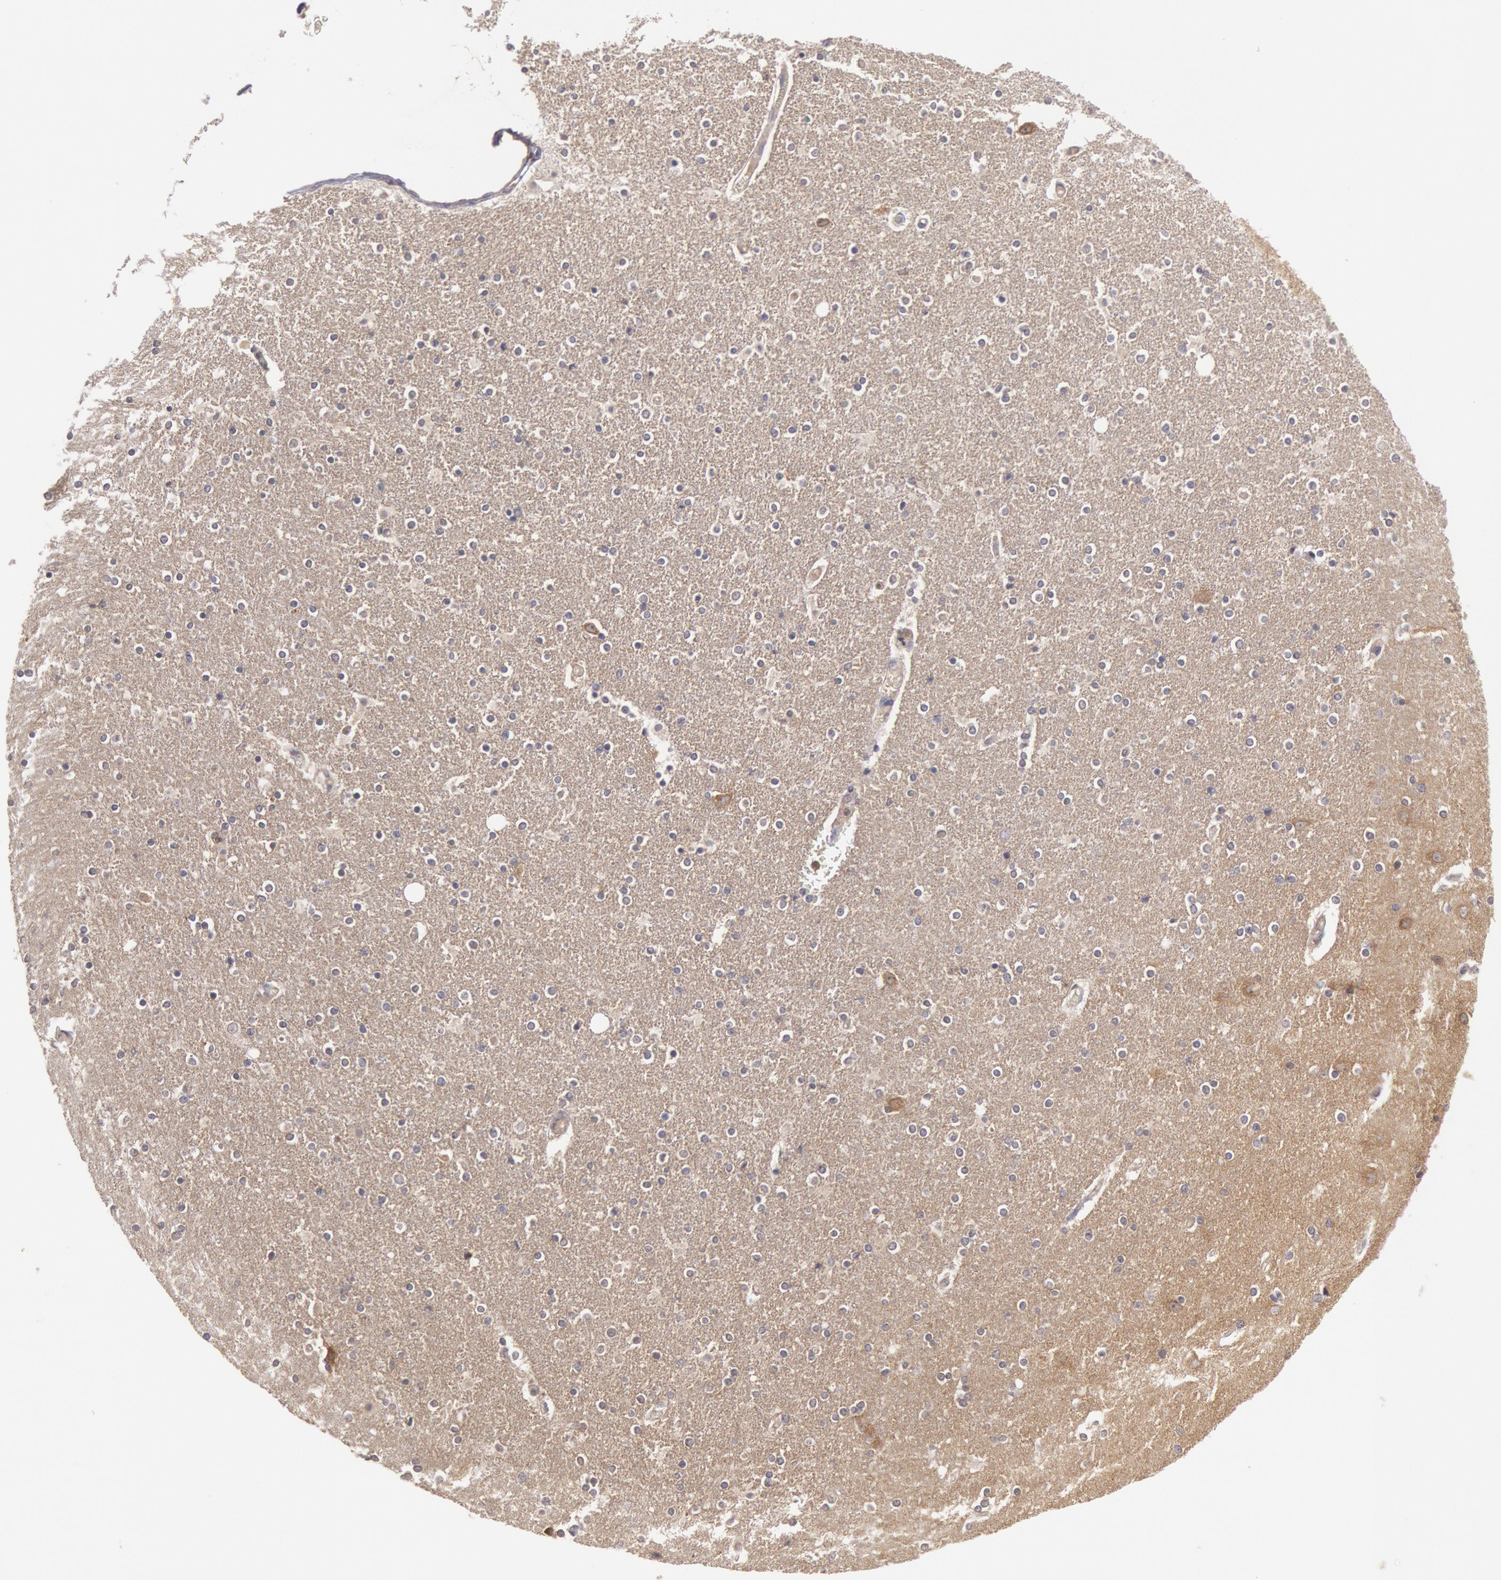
{"staining": {"intensity": "negative", "quantity": "none", "location": "none"}, "tissue": "caudate", "cell_type": "Glial cells", "image_type": "normal", "snomed": [{"axis": "morphology", "description": "Normal tissue, NOS"}, {"axis": "topography", "description": "Lateral ventricle wall"}], "caption": "A photomicrograph of human caudate is negative for staining in glial cells. (Stains: DAB (3,3'-diaminobenzidine) immunohistochemistry with hematoxylin counter stain, Microscopy: brightfield microscopy at high magnification).", "gene": "BRAF", "patient": {"sex": "female", "age": 54}}